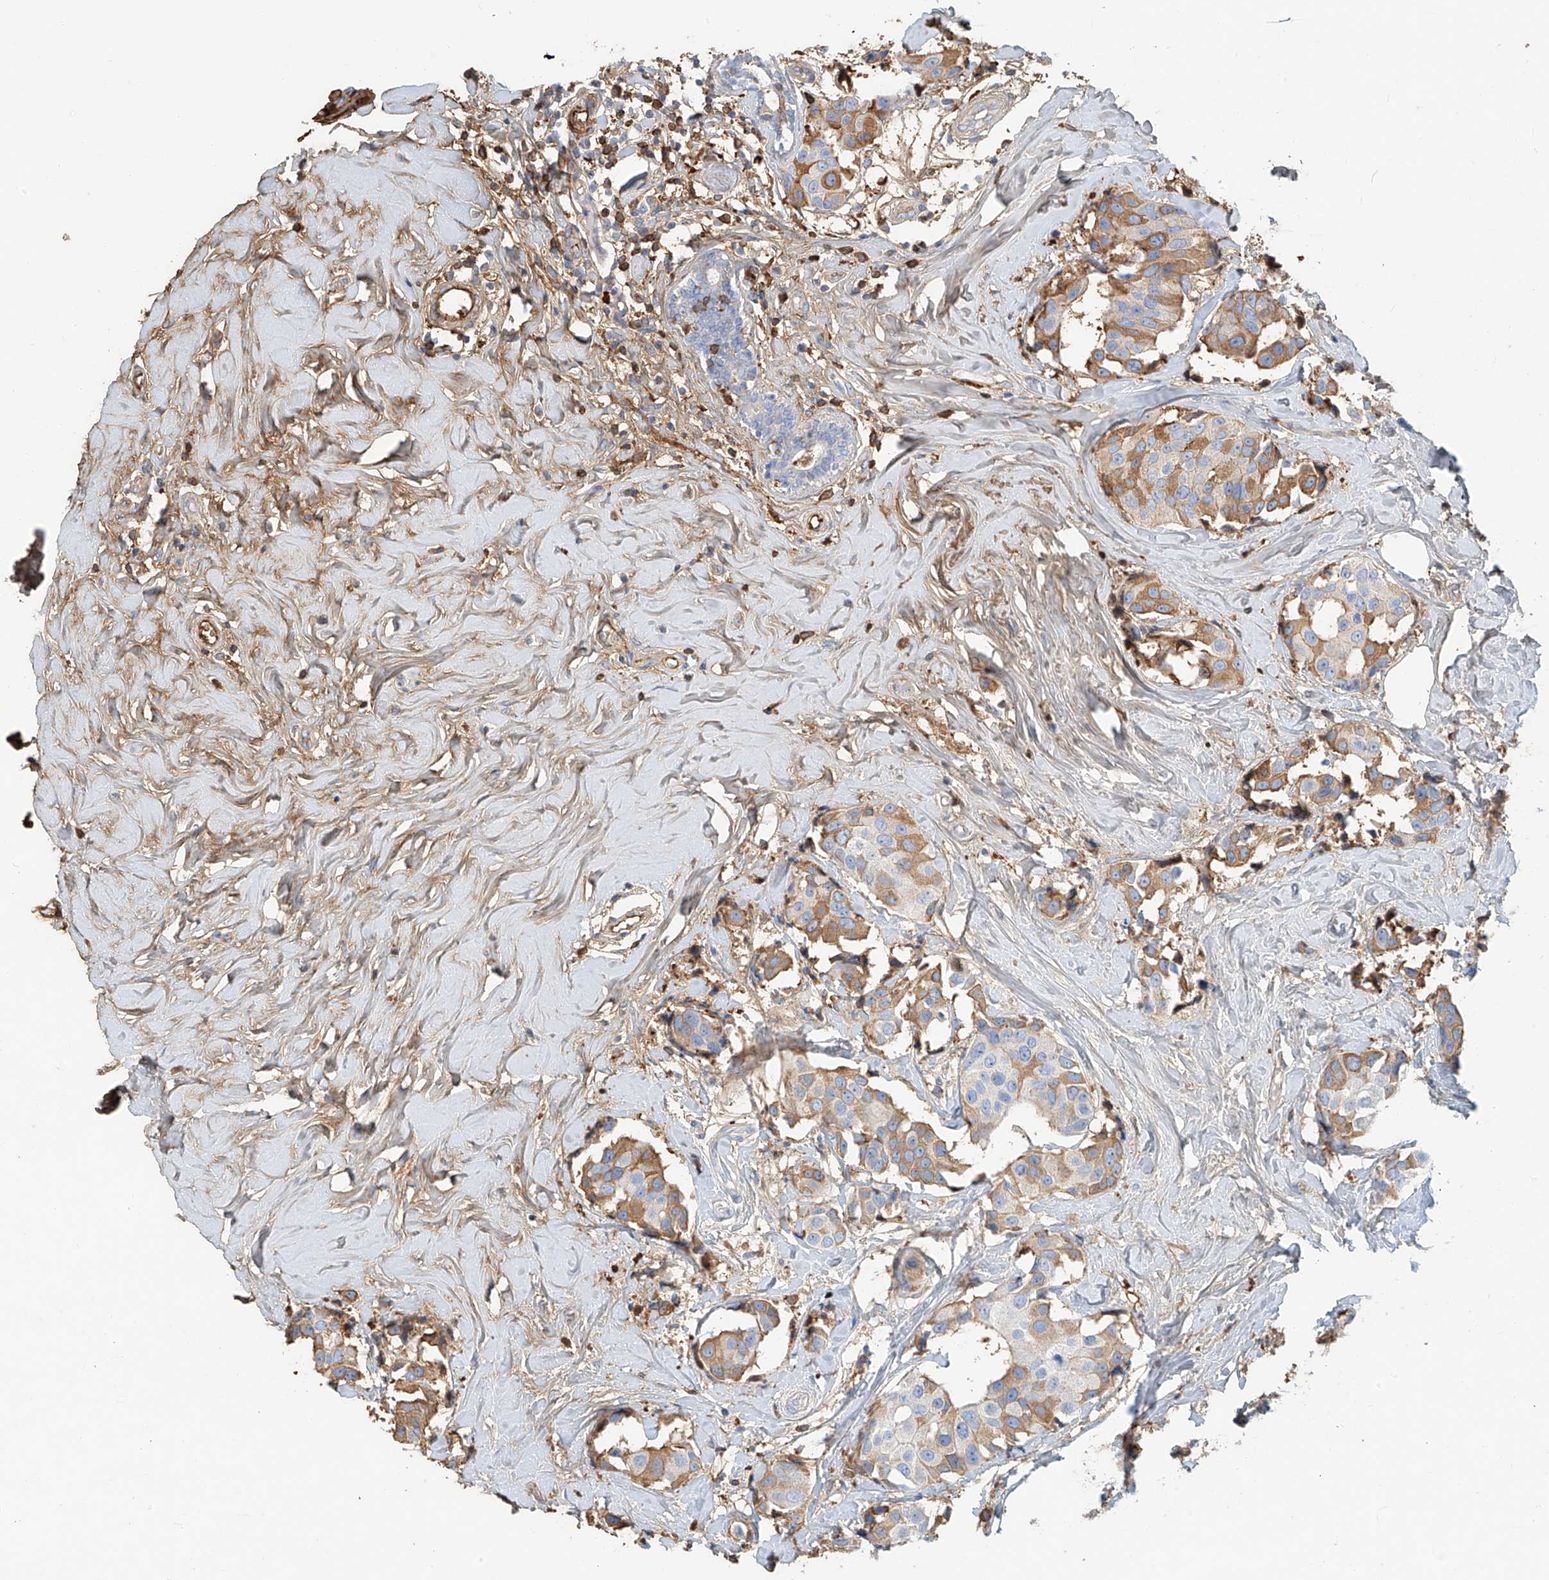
{"staining": {"intensity": "moderate", "quantity": "<25%", "location": "cytoplasmic/membranous"}, "tissue": "breast cancer", "cell_type": "Tumor cells", "image_type": "cancer", "snomed": [{"axis": "morphology", "description": "Normal tissue, NOS"}, {"axis": "morphology", "description": "Duct carcinoma"}, {"axis": "topography", "description": "Breast"}], "caption": "The micrograph displays staining of breast cancer, revealing moderate cytoplasmic/membranous protein staining (brown color) within tumor cells.", "gene": "ZFP30", "patient": {"sex": "female", "age": 39}}